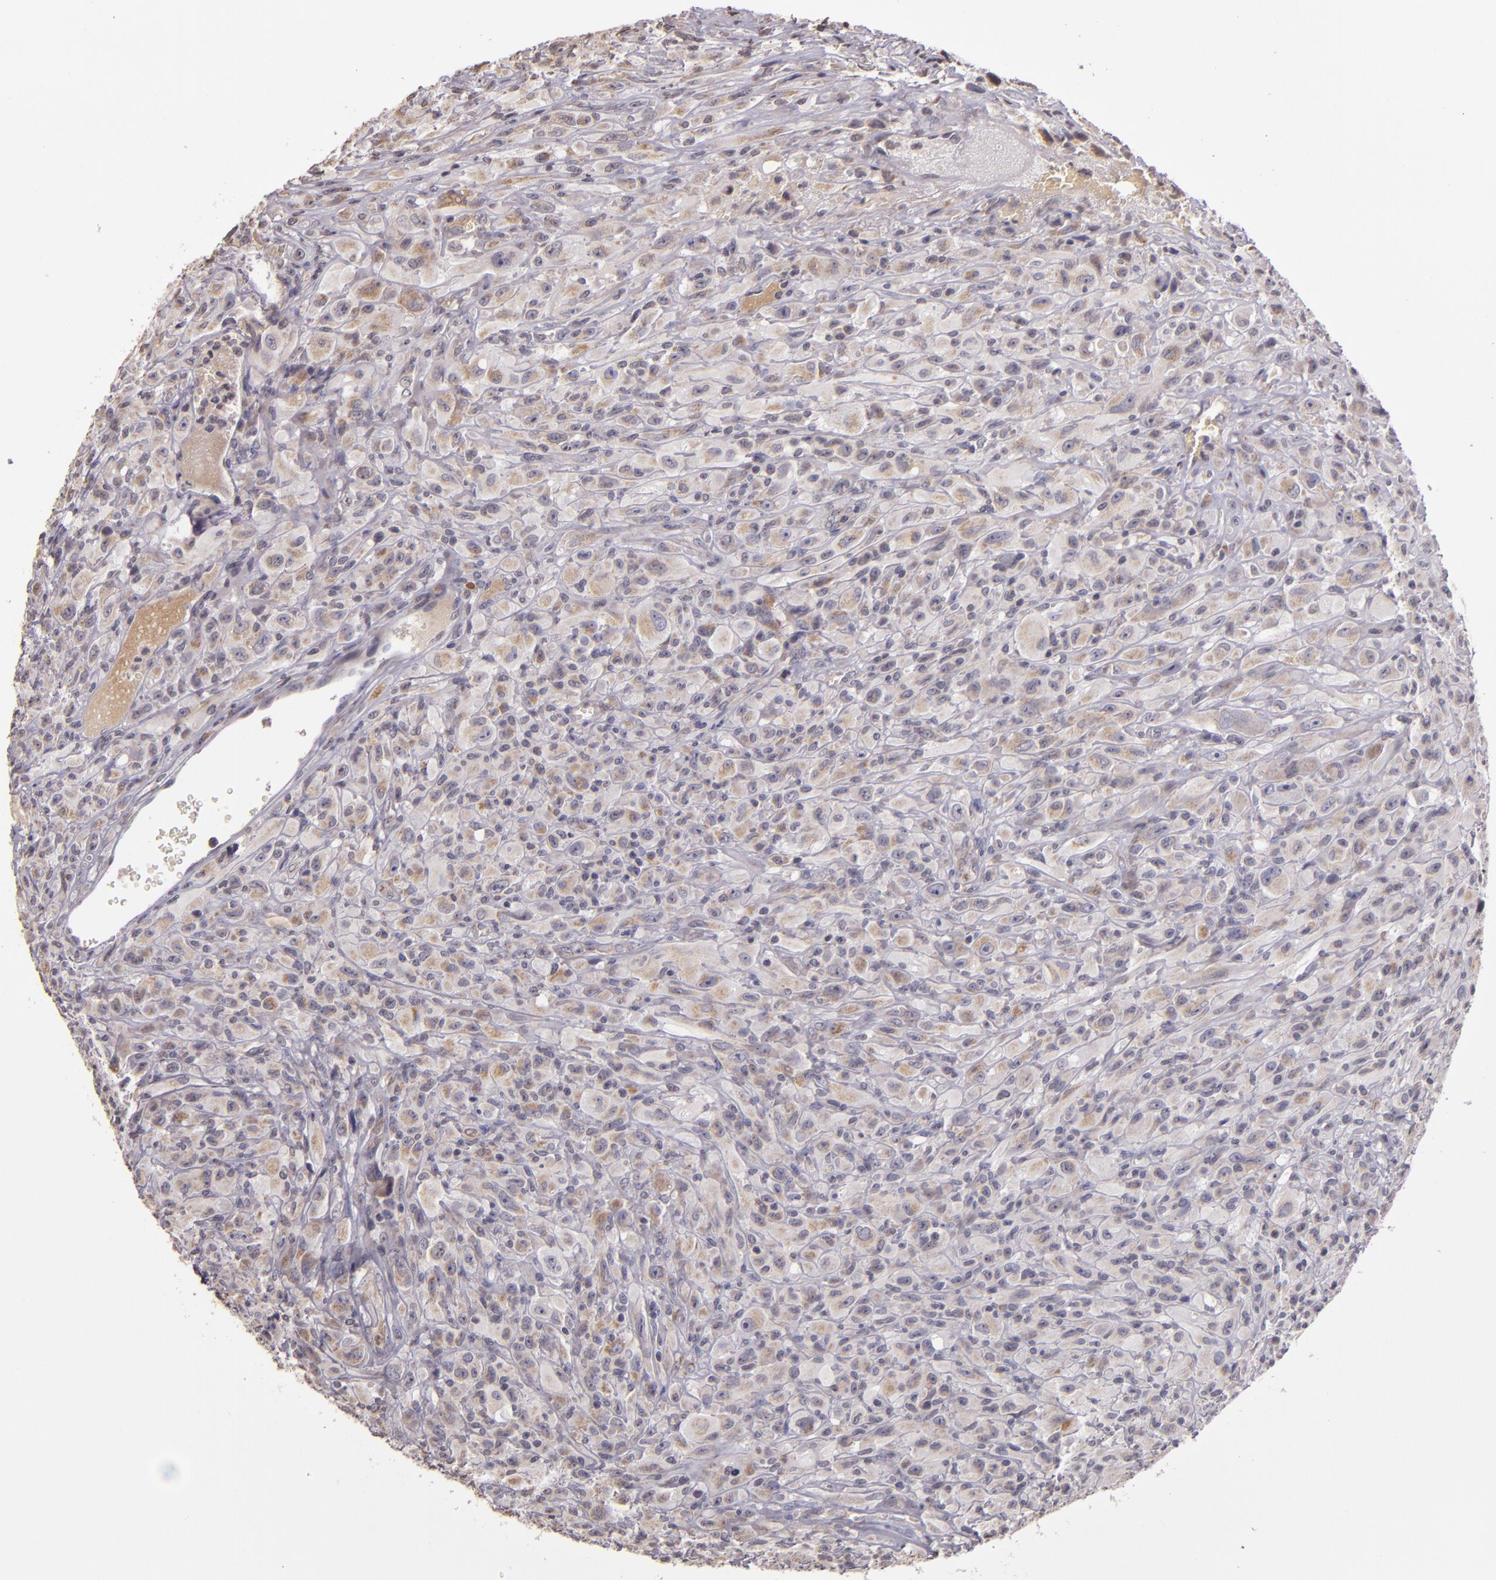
{"staining": {"intensity": "weak", "quantity": ">75%", "location": "cytoplasmic/membranous"}, "tissue": "glioma", "cell_type": "Tumor cells", "image_type": "cancer", "snomed": [{"axis": "morphology", "description": "Glioma, malignant, High grade"}, {"axis": "topography", "description": "Brain"}], "caption": "This is a micrograph of immunohistochemistry staining of glioma, which shows weak staining in the cytoplasmic/membranous of tumor cells.", "gene": "ABL1", "patient": {"sex": "male", "age": 48}}